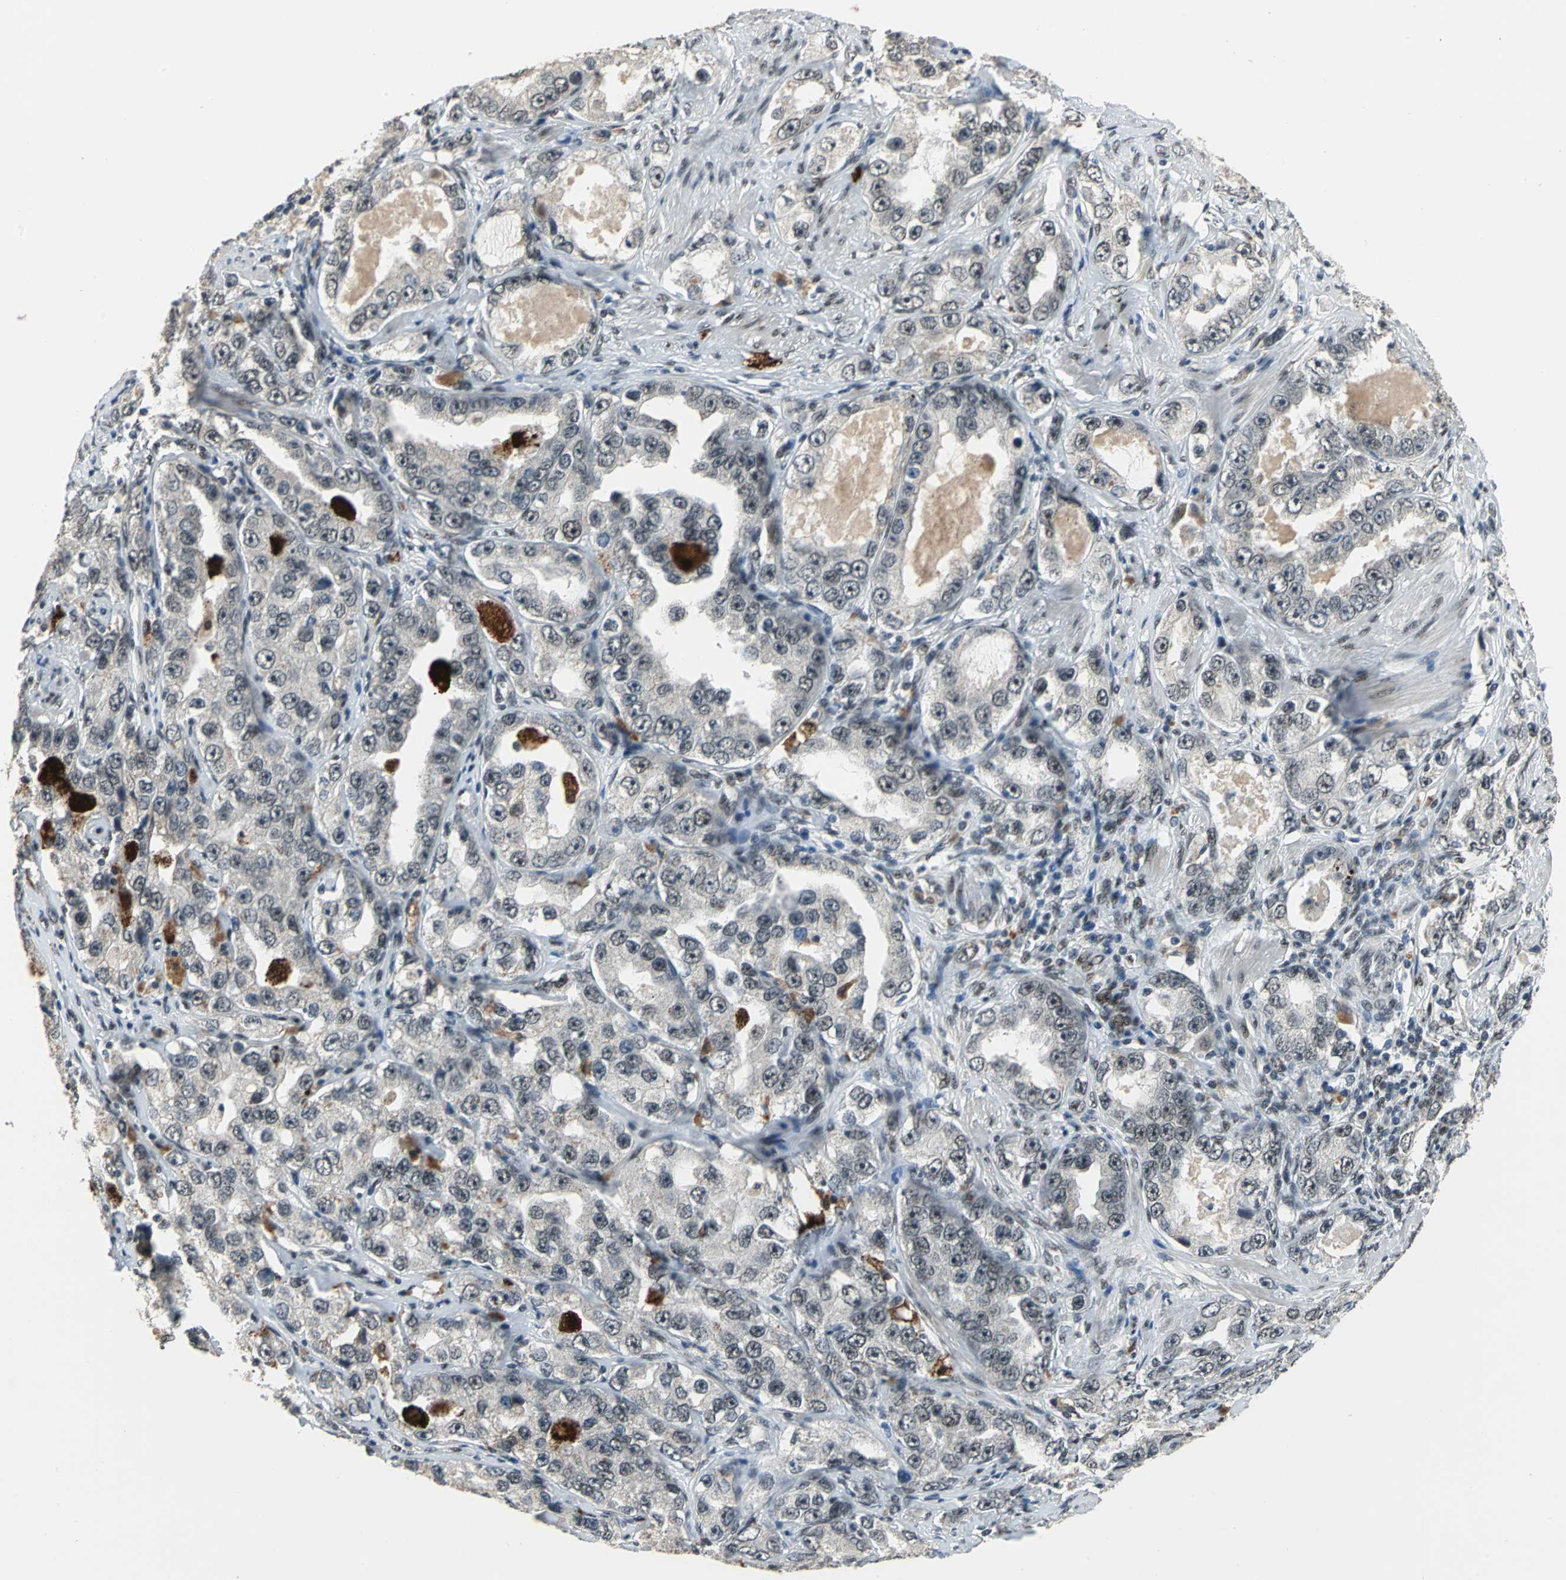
{"staining": {"intensity": "weak", "quantity": "<25%", "location": "cytoplasmic/membranous"}, "tissue": "prostate cancer", "cell_type": "Tumor cells", "image_type": "cancer", "snomed": [{"axis": "morphology", "description": "Adenocarcinoma, High grade"}, {"axis": "topography", "description": "Prostate"}], "caption": "Prostate cancer was stained to show a protein in brown. There is no significant expression in tumor cells. (Brightfield microscopy of DAB (3,3'-diaminobenzidine) immunohistochemistry at high magnification).", "gene": "ELF2", "patient": {"sex": "male", "age": 63}}